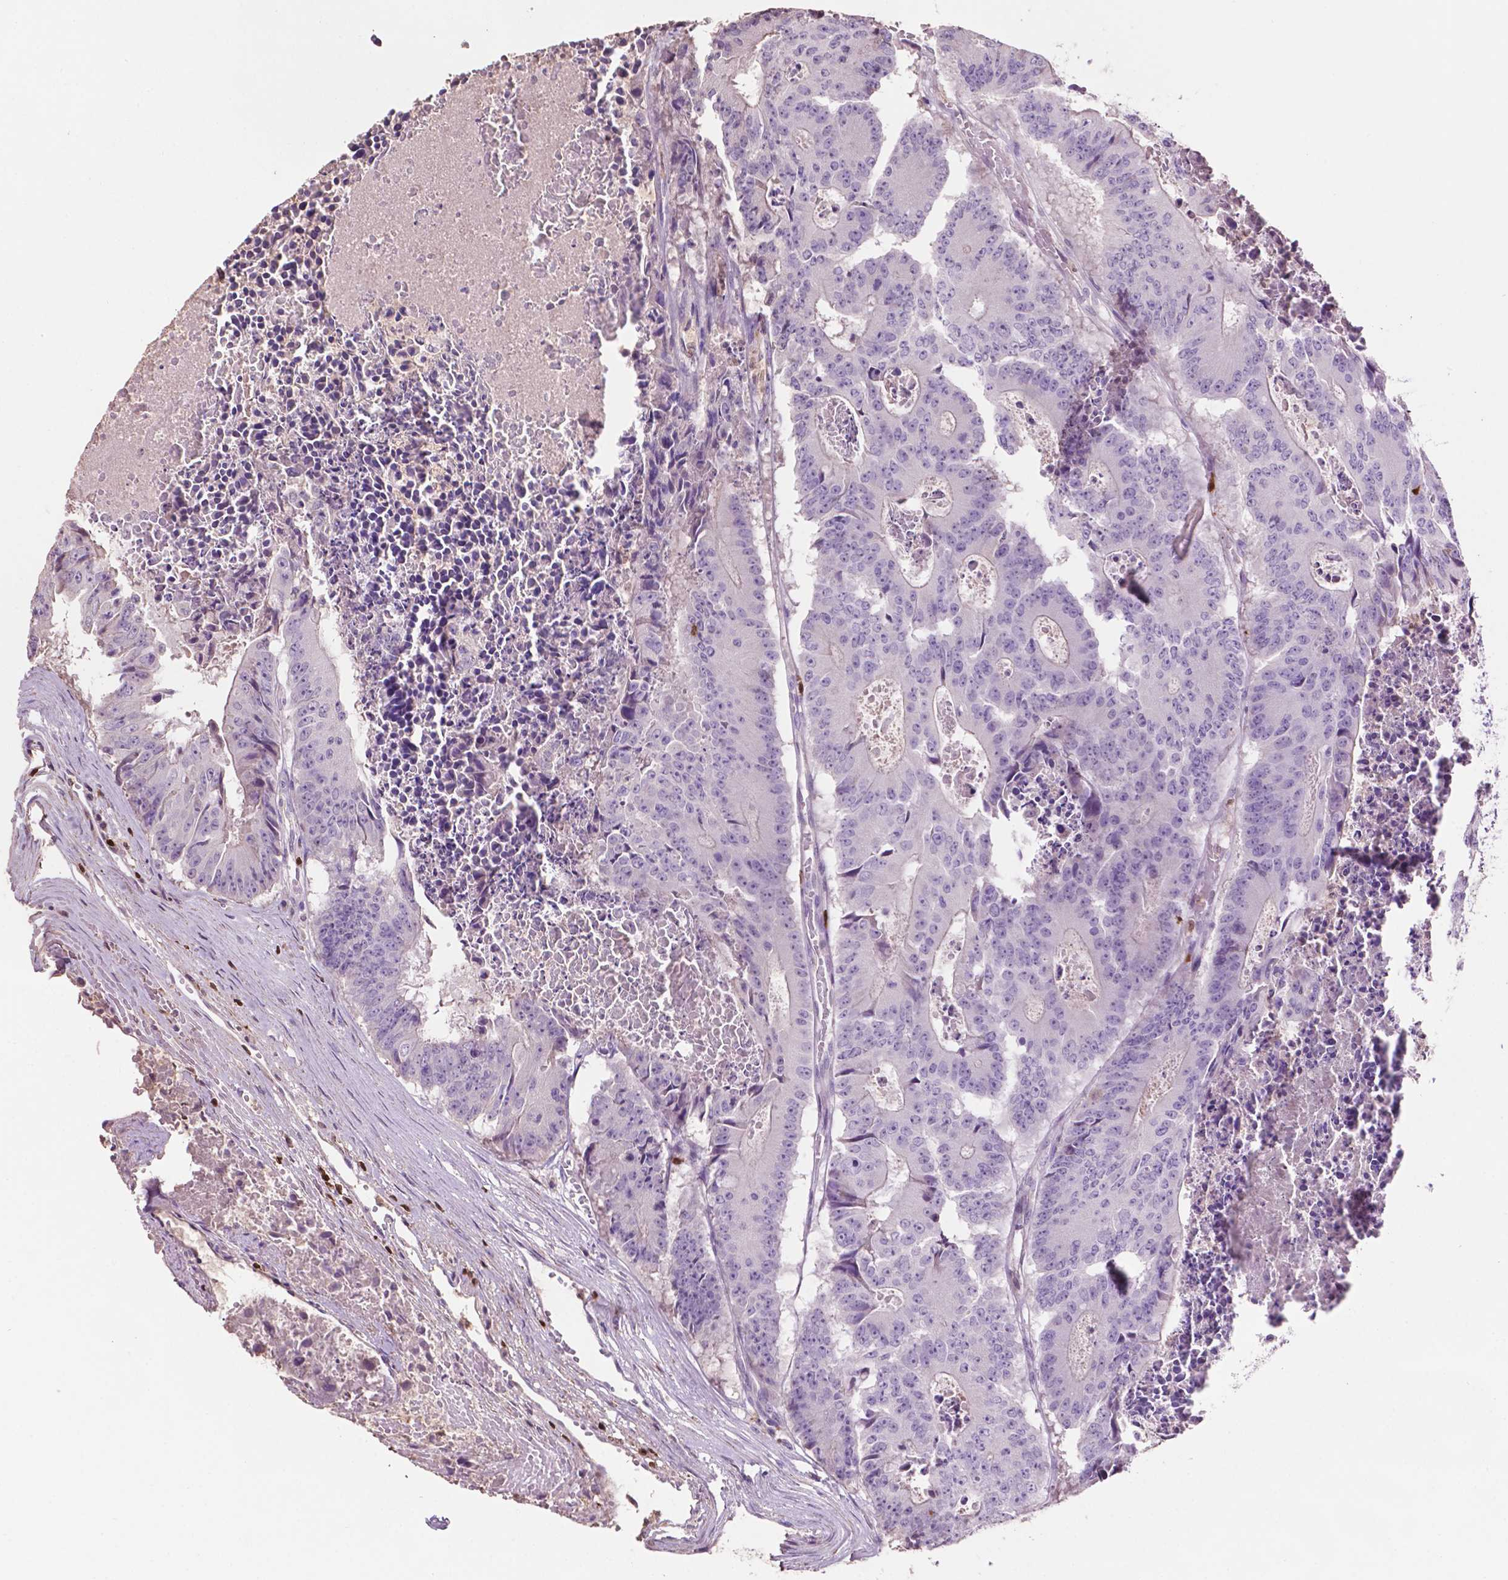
{"staining": {"intensity": "negative", "quantity": "none", "location": "none"}, "tissue": "colorectal cancer", "cell_type": "Tumor cells", "image_type": "cancer", "snomed": [{"axis": "morphology", "description": "Adenocarcinoma, NOS"}, {"axis": "topography", "description": "Colon"}], "caption": "This is a histopathology image of immunohistochemistry (IHC) staining of colorectal cancer, which shows no staining in tumor cells.", "gene": "TBC1D10C", "patient": {"sex": "male", "age": 87}}